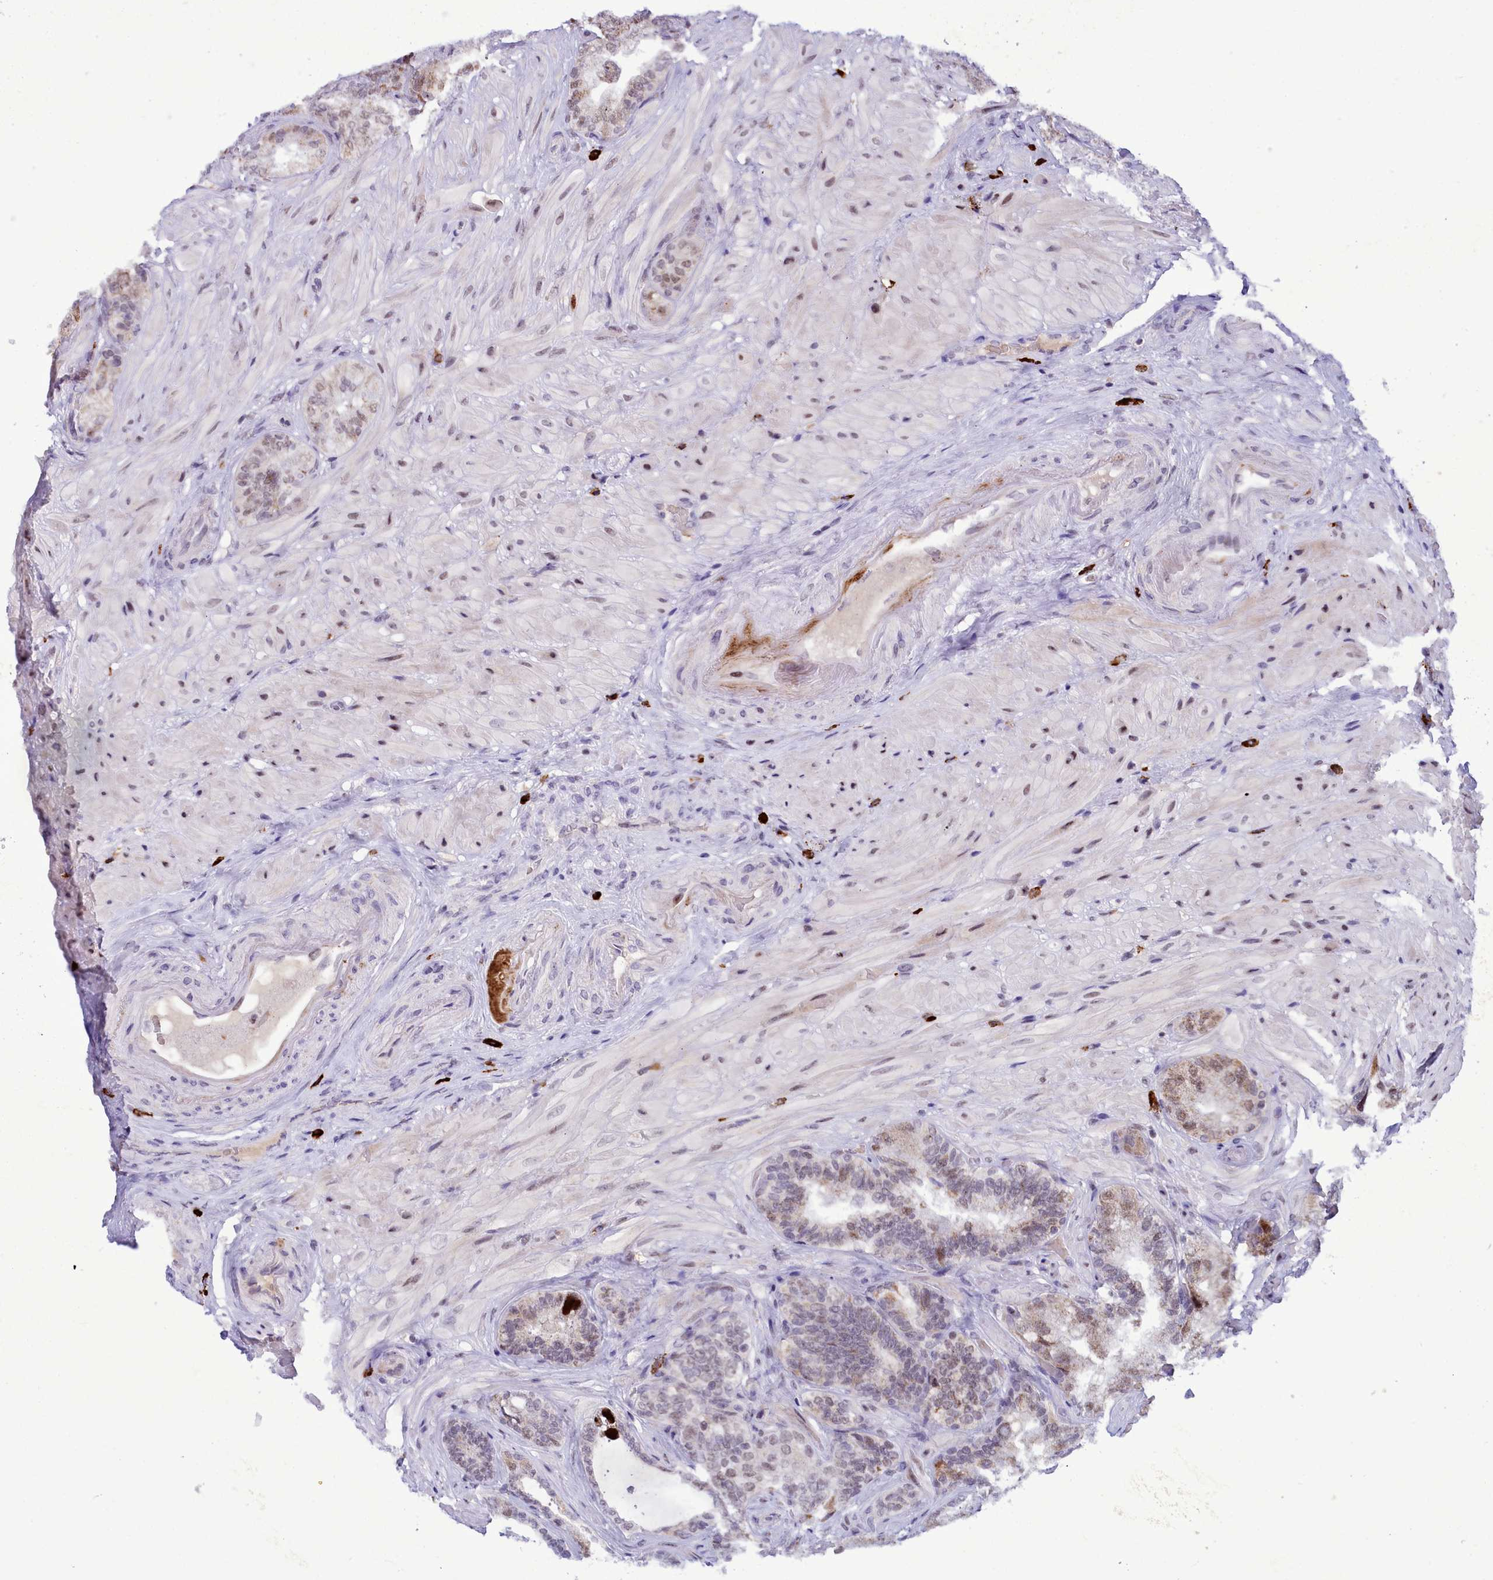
{"staining": {"intensity": "moderate", "quantity": "25%-75%", "location": "cytoplasmic/membranous,nuclear"}, "tissue": "seminal vesicle", "cell_type": "Glandular cells", "image_type": "normal", "snomed": [{"axis": "morphology", "description": "Normal tissue, NOS"}, {"axis": "topography", "description": "Prostate and seminal vesicle, NOS"}, {"axis": "topography", "description": "Prostate"}, {"axis": "topography", "description": "Seminal veicle"}], "caption": "Protein staining reveals moderate cytoplasmic/membranous,nuclear expression in about 25%-75% of glandular cells in unremarkable seminal vesicle.", "gene": "POM121L2", "patient": {"sex": "male", "age": 67}}